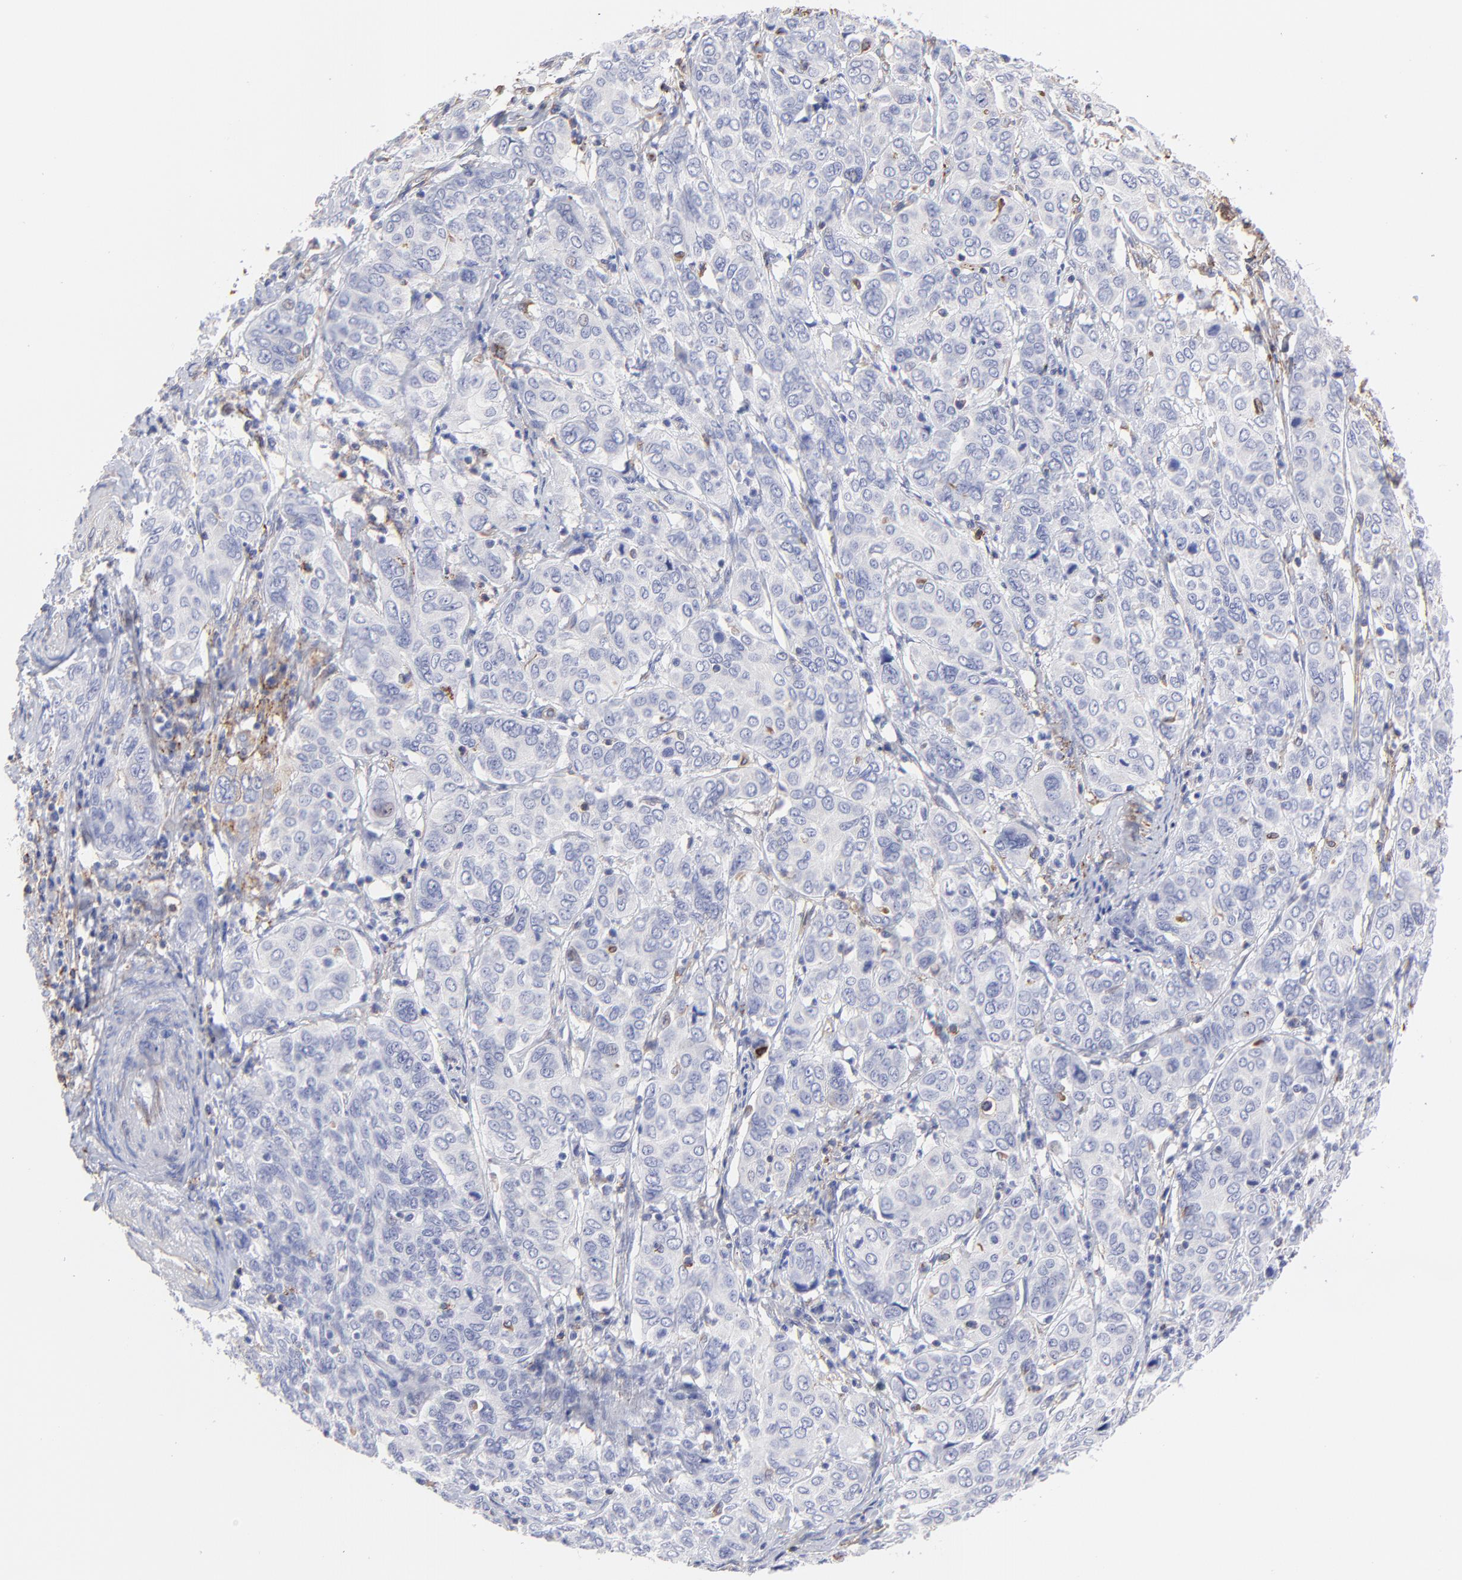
{"staining": {"intensity": "weak", "quantity": "<25%", "location": "cytoplasmic/membranous"}, "tissue": "cervical cancer", "cell_type": "Tumor cells", "image_type": "cancer", "snomed": [{"axis": "morphology", "description": "Squamous cell carcinoma, NOS"}, {"axis": "topography", "description": "Cervix"}], "caption": "Image shows no significant protein expression in tumor cells of cervical cancer.", "gene": "COX8C", "patient": {"sex": "female", "age": 38}}